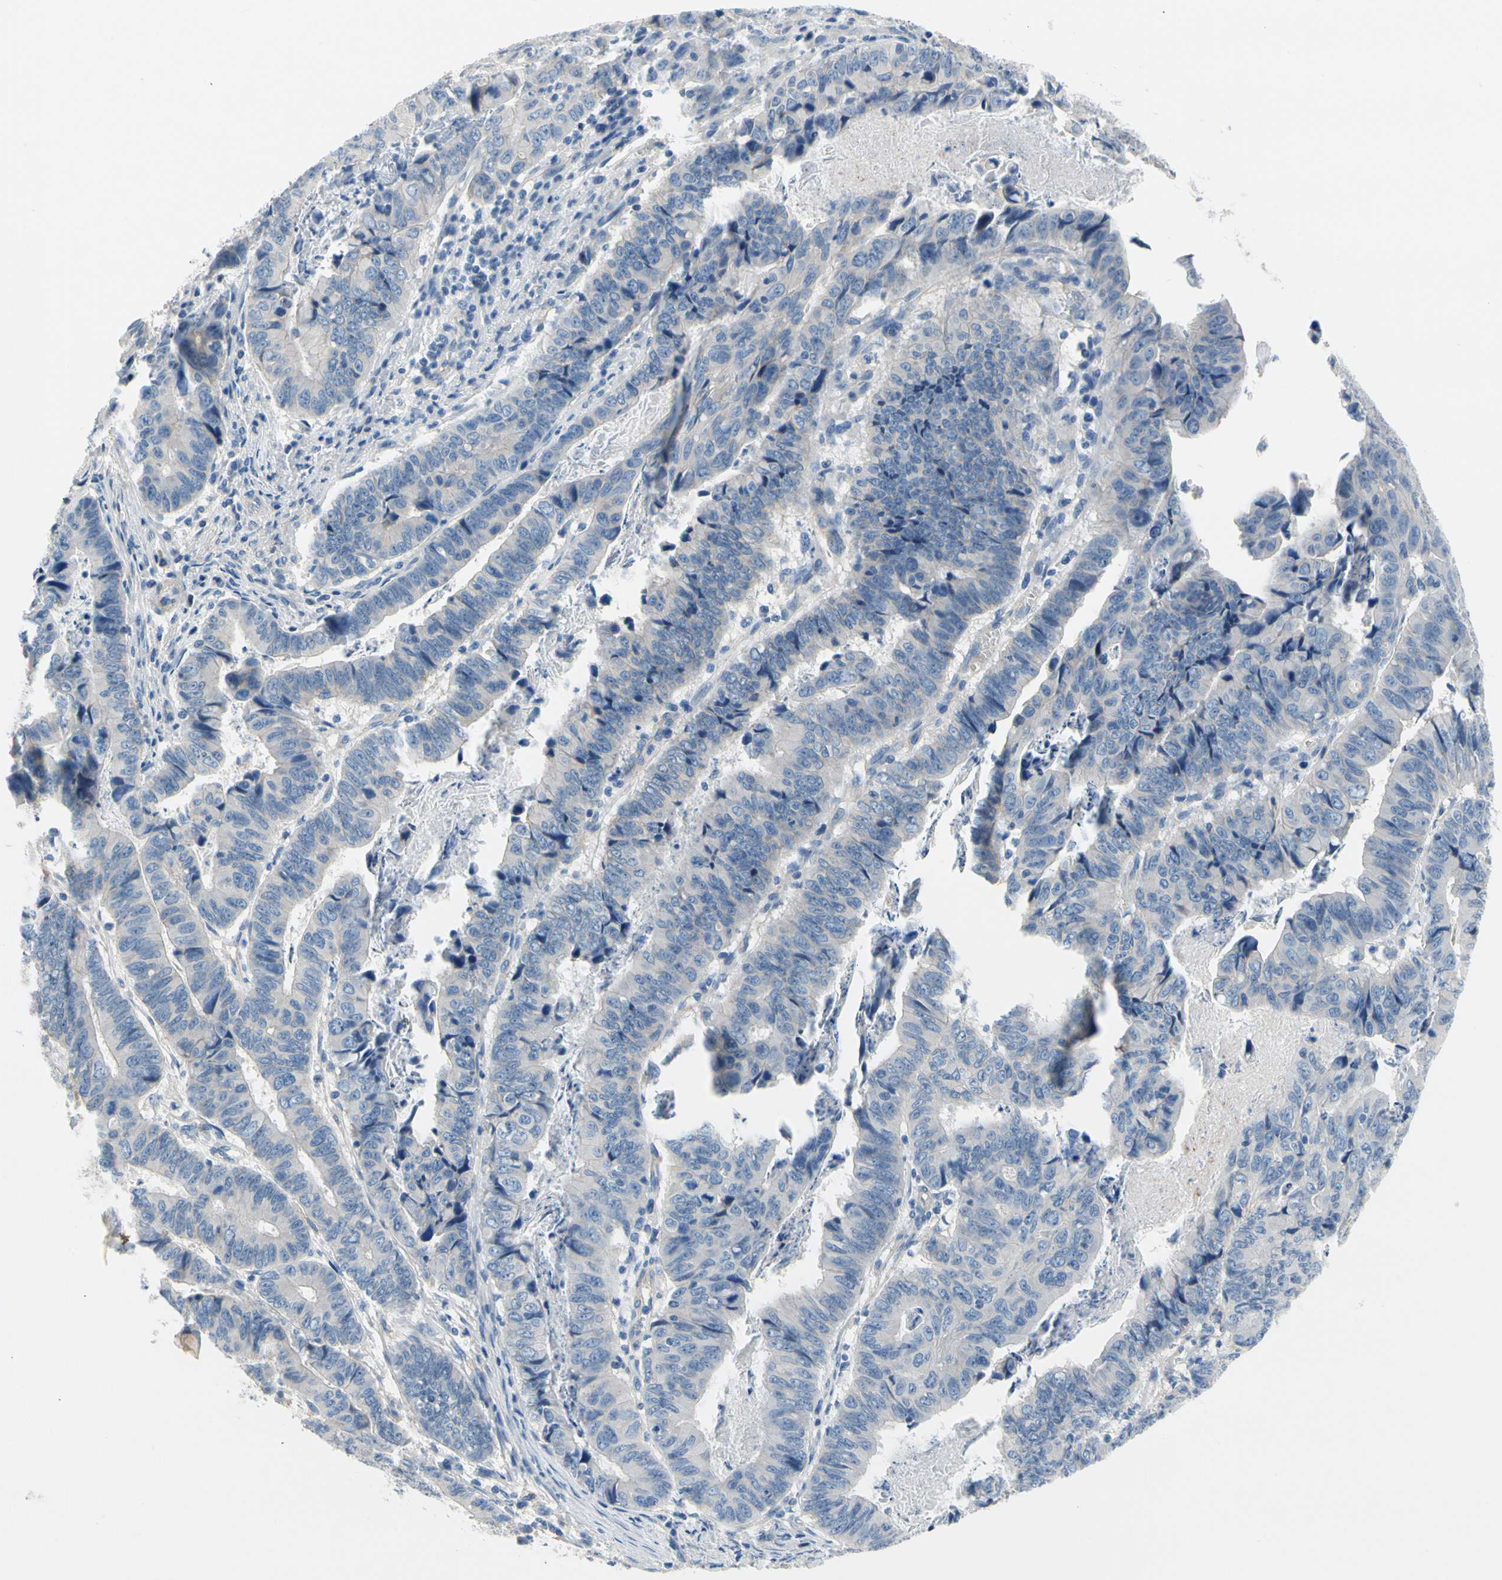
{"staining": {"intensity": "negative", "quantity": "none", "location": "none"}, "tissue": "stomach cancer", "cell_type": "Tumor cells", "image_type": "cancer", "snomed": [{"axis": "morphology", "description": "Adenocarcinoma, NOS"}, {"axis": "topography", "description": "Stomach, lower"}], "caption": "Immunohistochemical staining of human stomach cancer demonstrates no significant staining in tumor cells.", "gene": "CA14", "patient": {"sex": "male", "age": 77}}